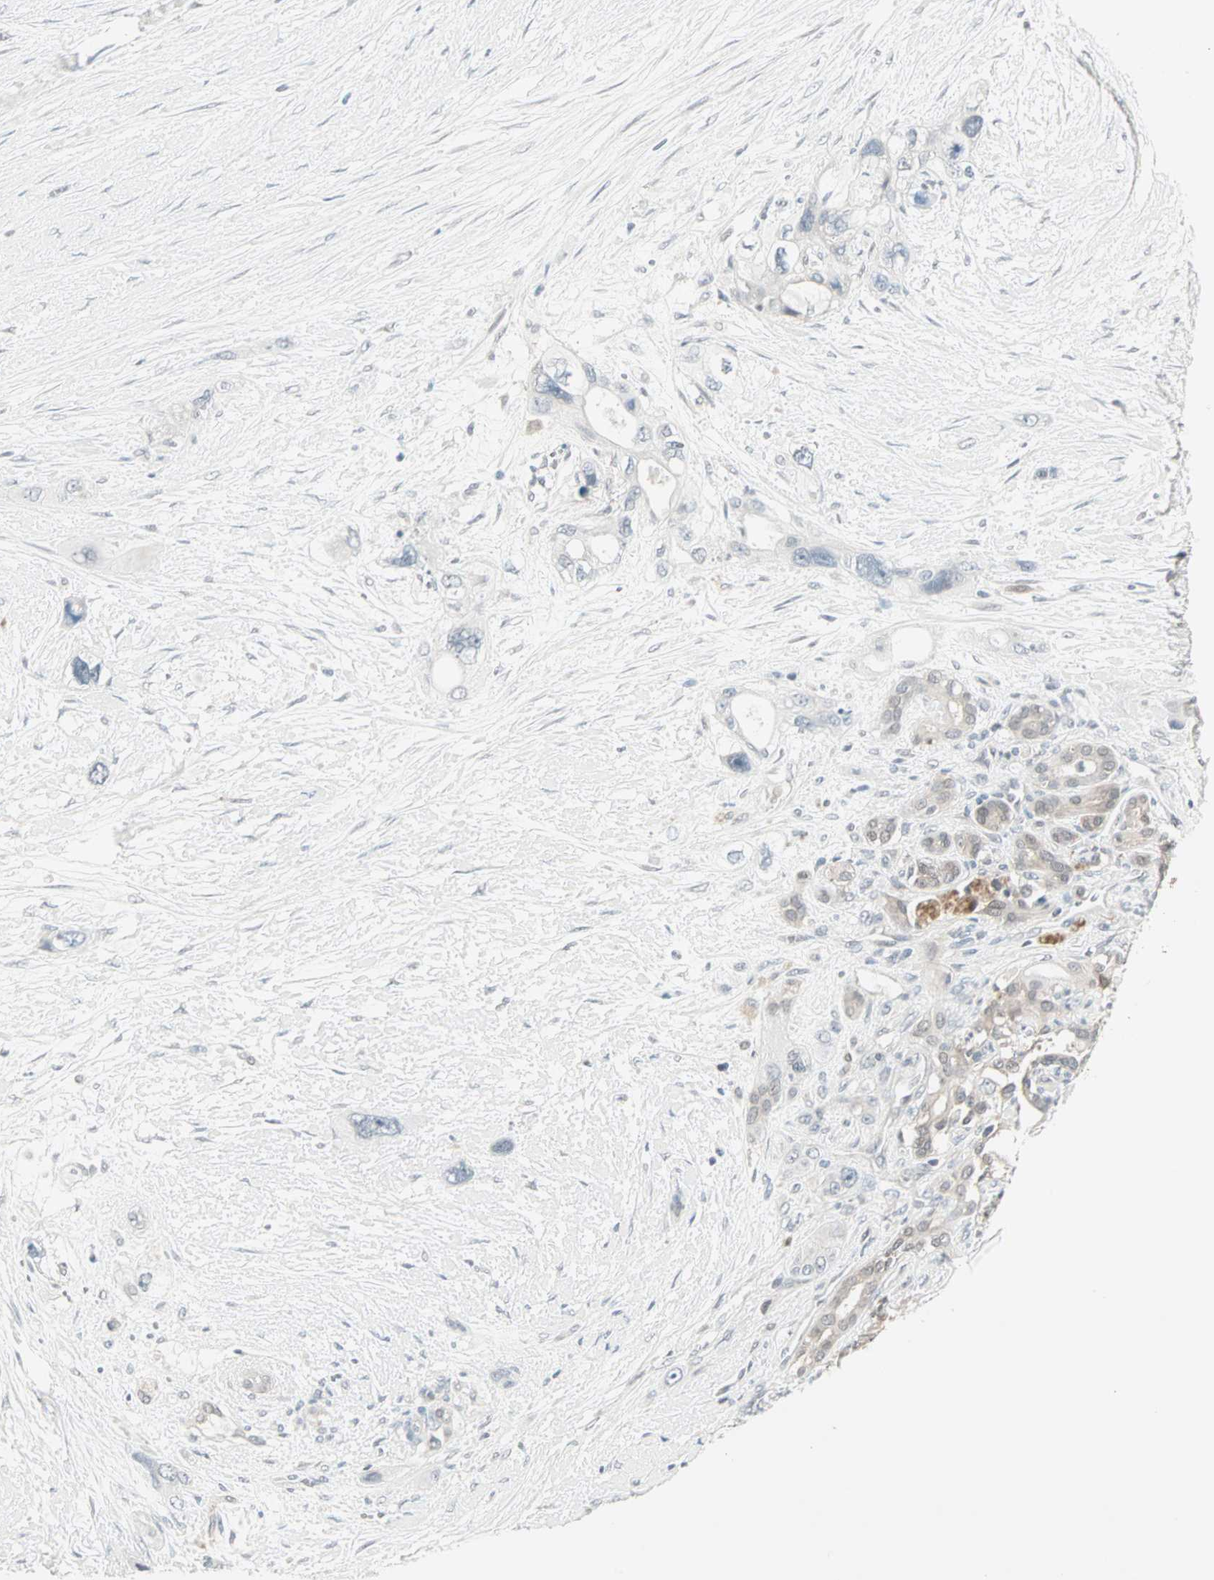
{"staining": {"intensity": "negative", "quantity": "none", "location": "none"}, "tissue": "pancreatic cancer", "cell_type": "Tumor cells", "image_type": "cancer", "snomed": [{"axis": "morphology", "description": "Adenocarcinoma, NOS"}, {"axis": "topography", "description": "Pancreas"}], "caption": "This is an IHC micrograph of human adenocarcinoma (pancreatic). There is no positivity in tumor cells.", "gene": "PTPA", "patient": {"sex": "male", "age": 46}}